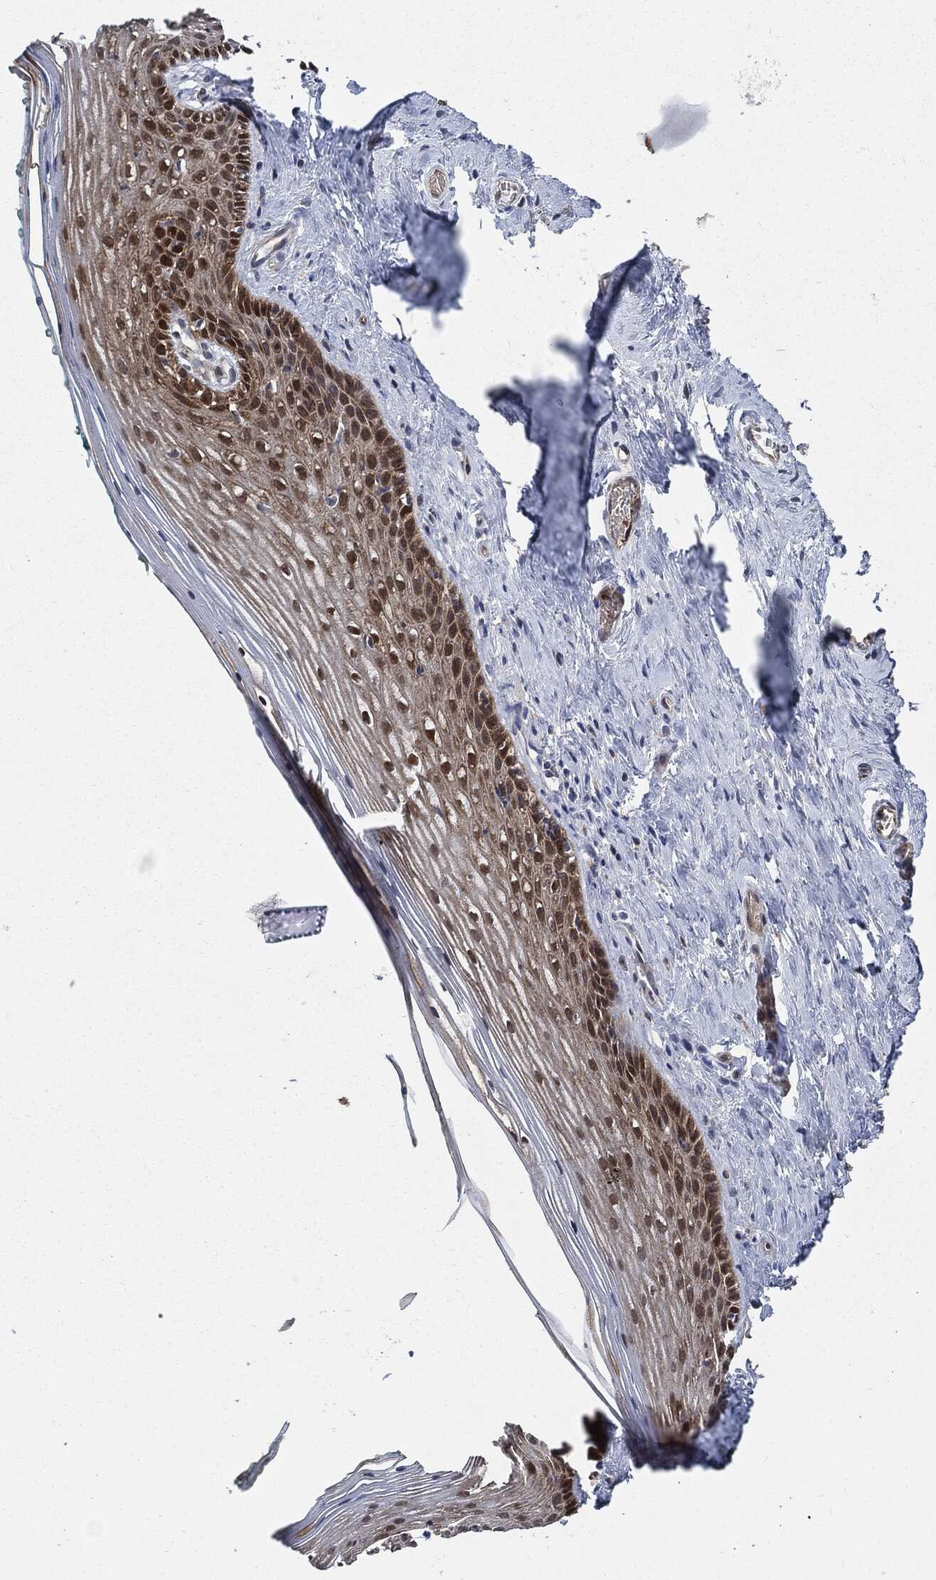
{"staining": {"intensity": "strong", "quantity": "25%-75%", "location": "cytoplasmic/membranous"}, "tissue": "vagina", "cell_type": "Squamous epithelial cells", "image_type": "normal", "snomed": [{"axis": "morphology", "description": "Normal tissue, NOS"}, {"axis": "topography", "description": "Vagina"}], "caption": "Normal vagina shows strong cytoplasmic/membranous expression in approximately 25%-75% of squamous epithelial cells.", "gene": "PRDX2", "patient": {"sex": "female", "age": 45}}